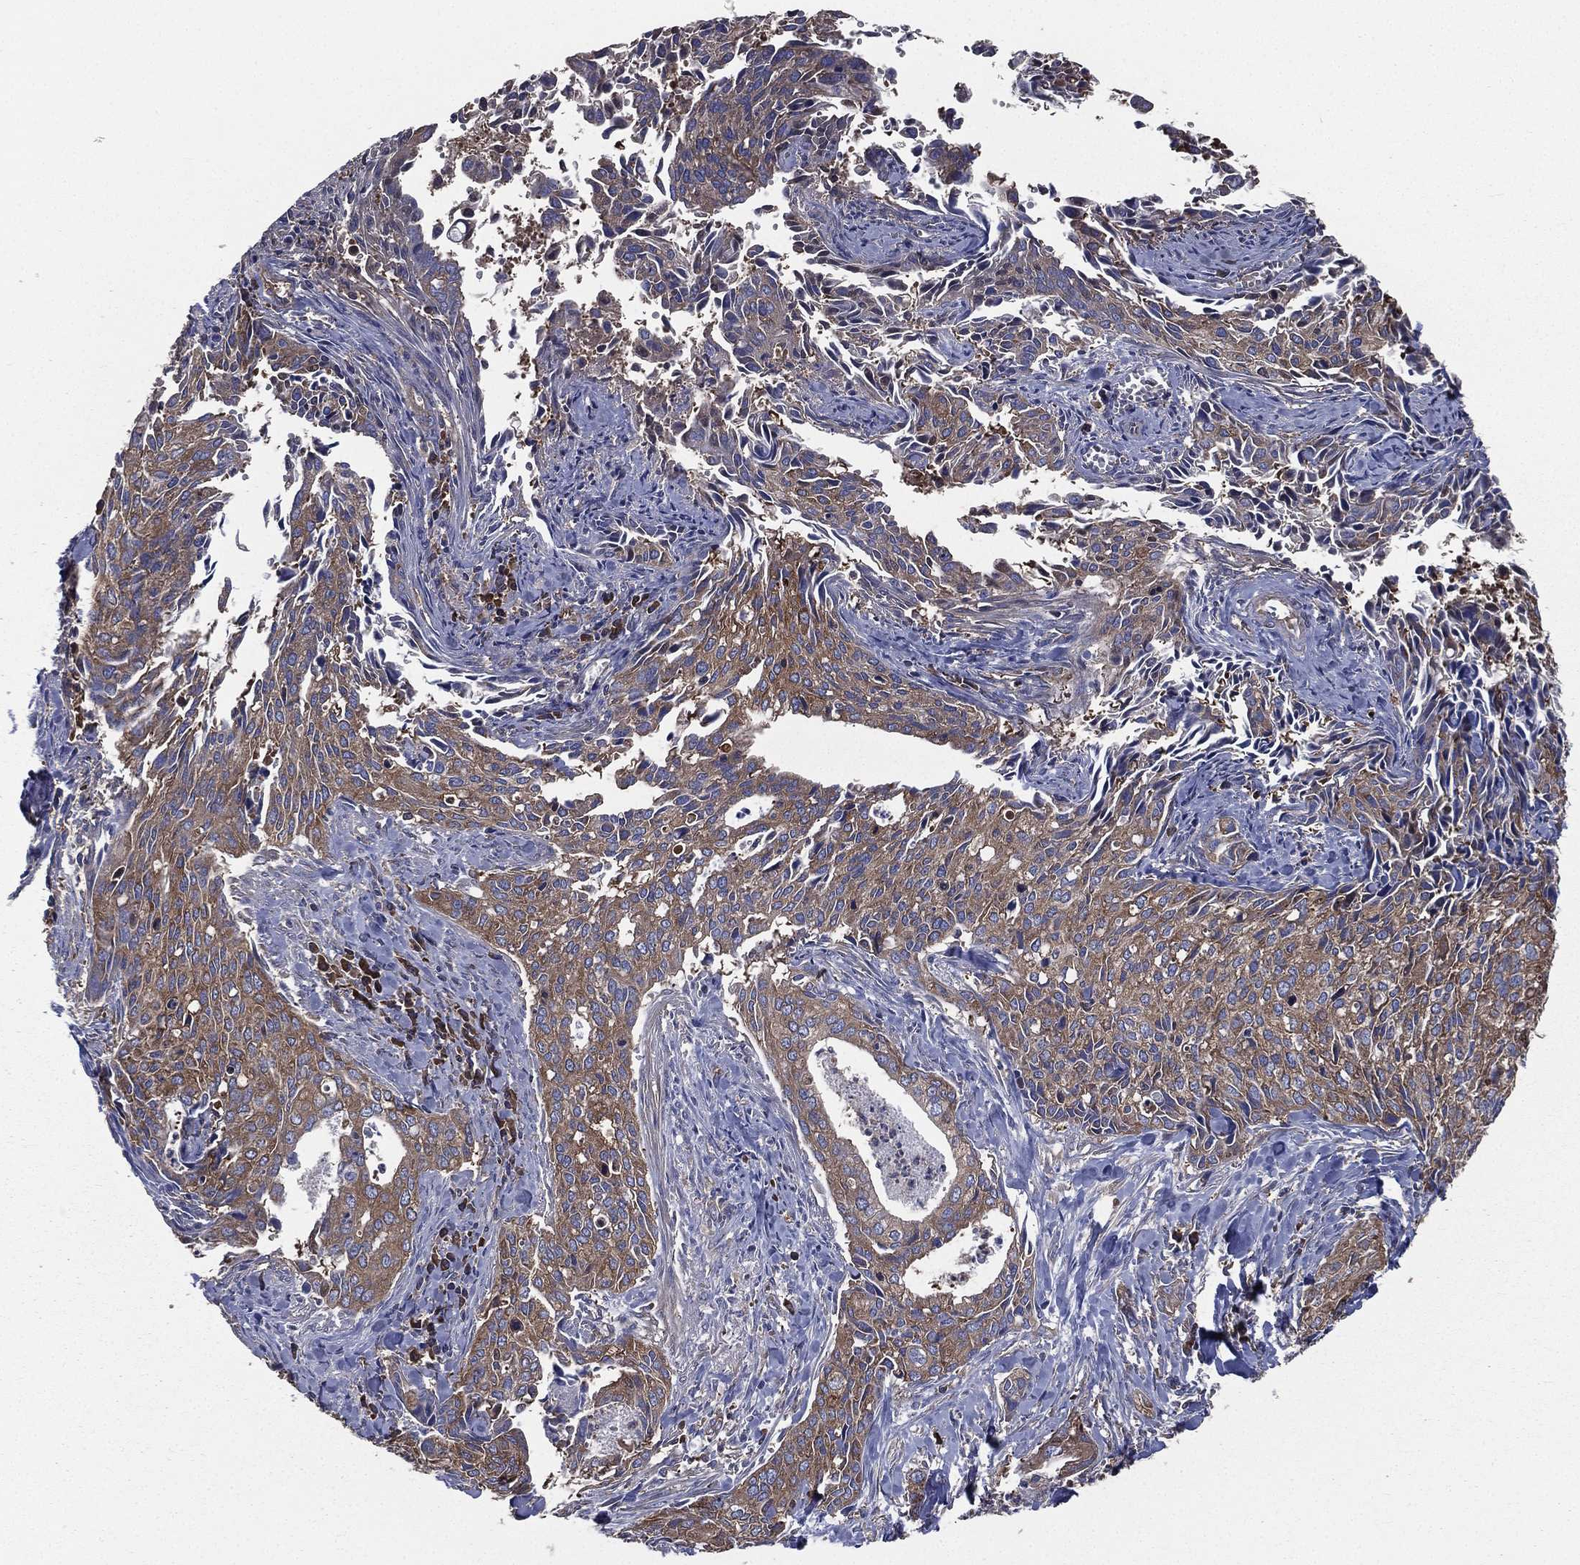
{"staining": {"intensity": "moderate", "quantity": ">75%", "location": "cytoplasmic/membranous"}, "tissue": "cervical cancer", "cell_type": "Tumor cells", "image_type": "cancer", "snomed": [{"axis": "morphology", "description": "Squamous cell carcinoma, NOS"}, {"axis": "topography", "description": "Cervix"}], "caption": "Cervical cancer (squamous cell carcinoma) stained with IHC shows moderate cytoplasmic/membranous positivity in about >75% of tumor cells.", "gene": "SARS1", "patient": {"sex": "female", "age": 29}}